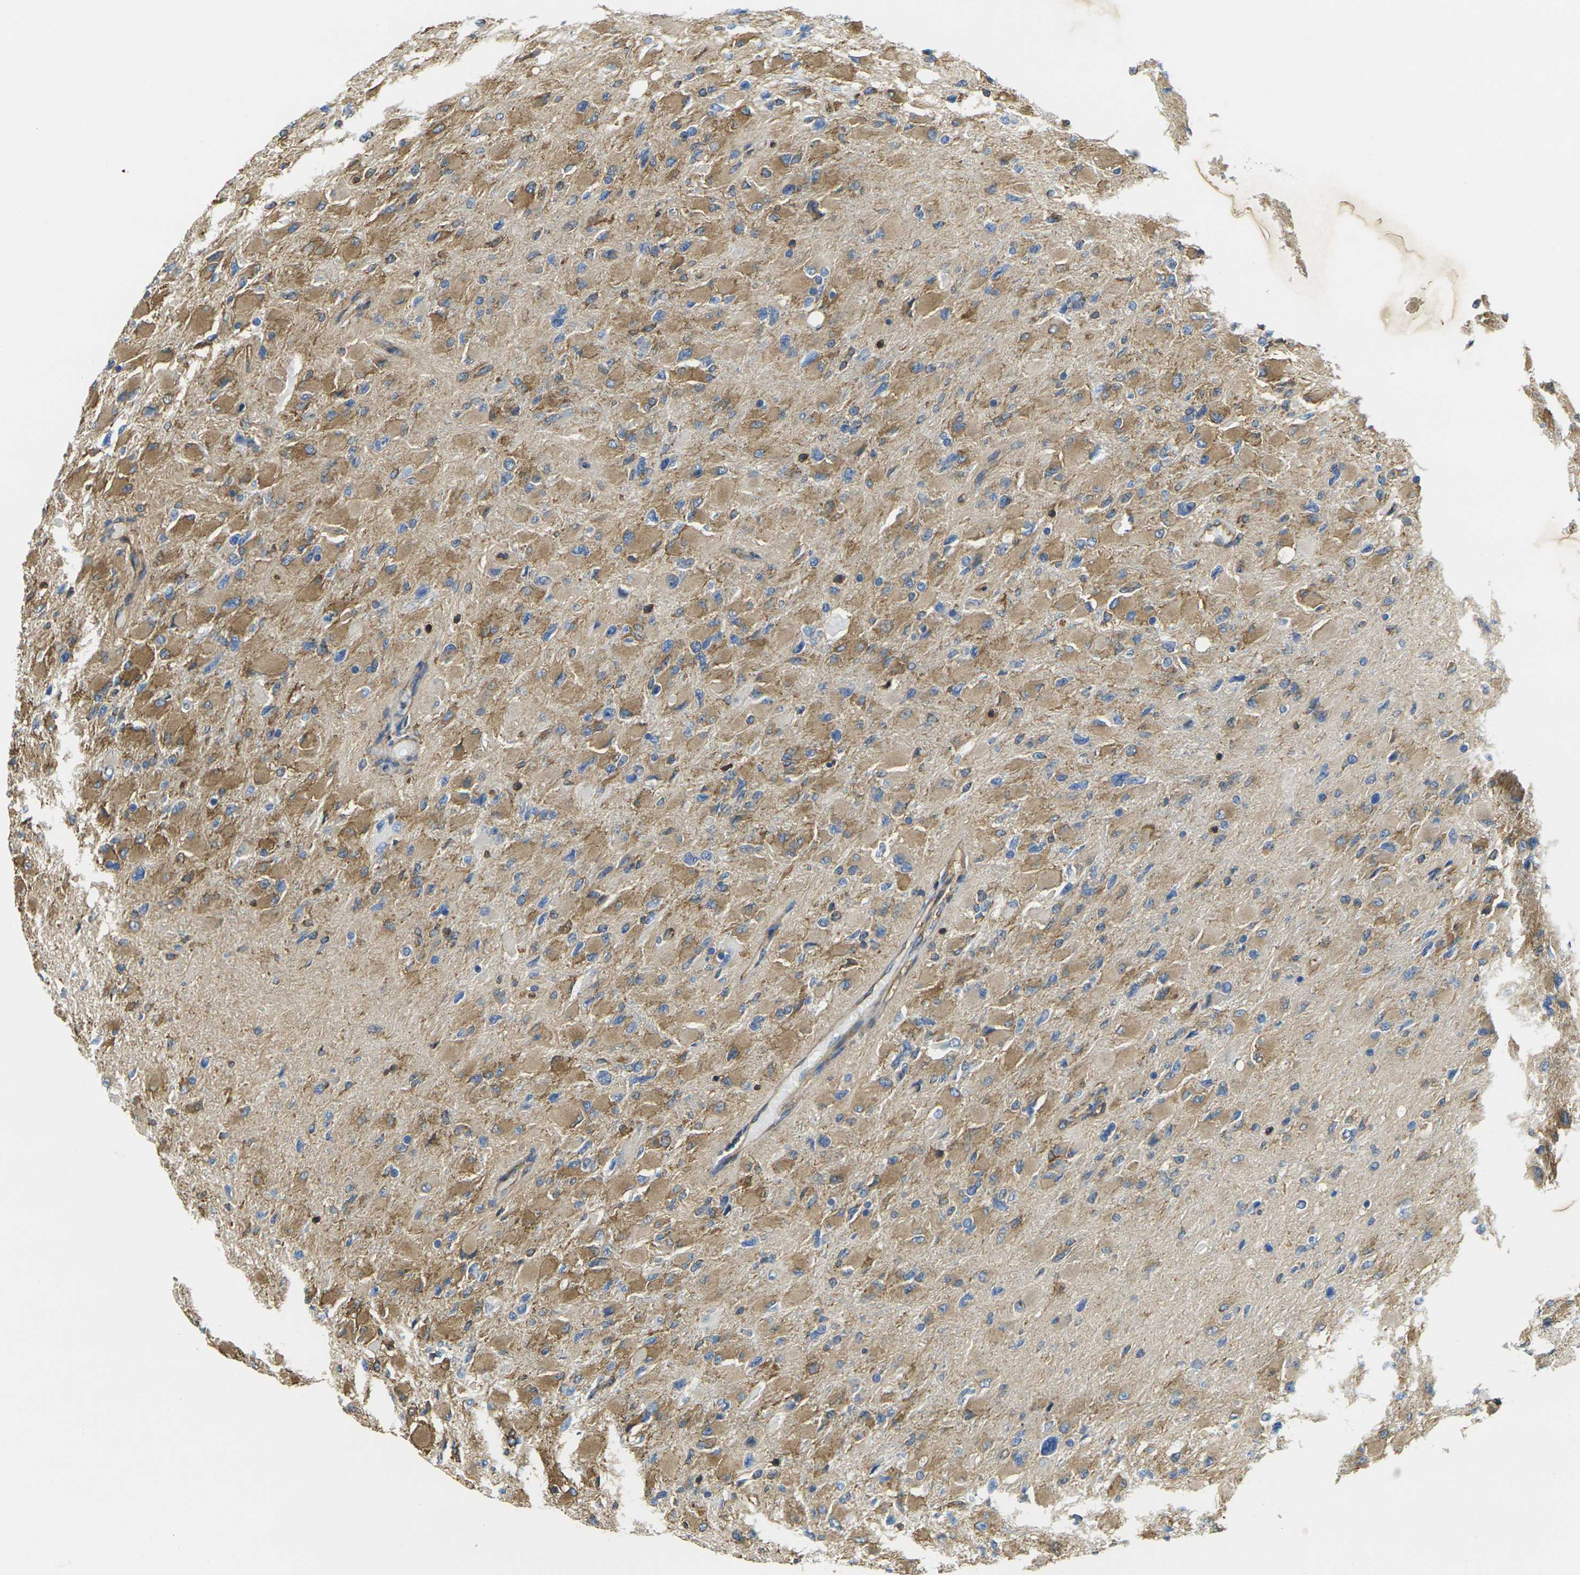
{"staining": {"intensity": "moderate", "quantity": ">75%", "location": "cytoplasmic/membranous"}, "tissue": "glioma", "cell_type": "Tumor cells", "image_type": "cancer", "snomed": [{"axis": "morphology", "description": "Glioma, malignant, High grade"}, {"axis": "topography", "description": "Cerebral cortex"}], "caption": "About >75% of tumor cells in high-grade glioma (malignant) exhibit moderate cytoplasmic/membranous protein staining as visualized by brown immunohistochemical staining.", "gene": "FAM110D", "patient": {"sex": "female", "age": 36}}